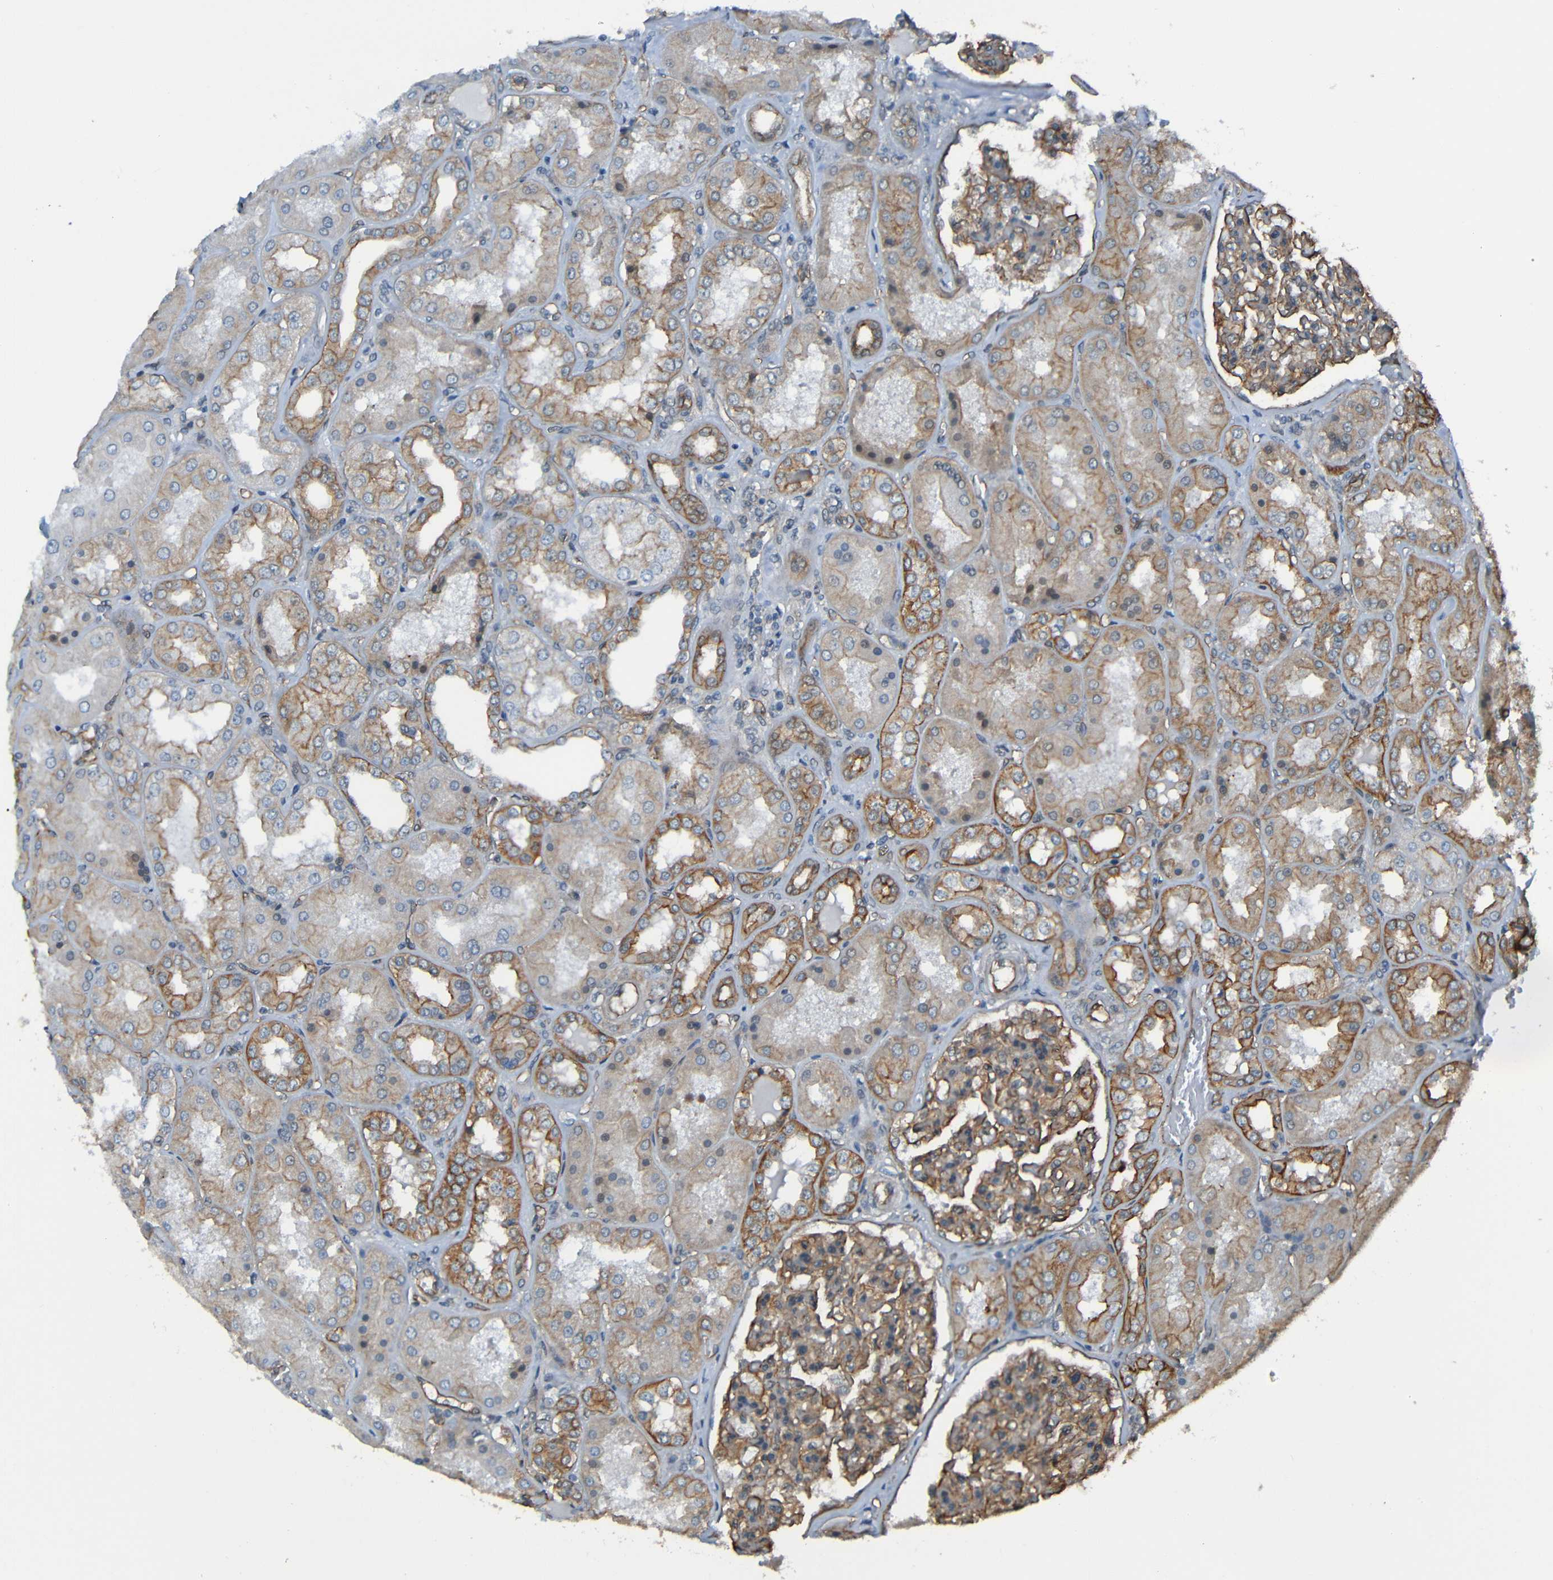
{"staining": {"intensity": "moderate", "quantity": ">75%", "location": "cytoplasmic/membranous"}, "tissue": "kidney", "cell_type": "Cells in glomeruli", "image_type": "normal", "snomed": [{"axis": "morphology", "description": "Normal tissue, NOS"}, {"axis": "topography", "description": "Kidney"}], "caption": "This micrograph demonstrates IHC staining of unremarkable kidney, with medium moderate cytoplasmic/membranous staining in approximately >75% of cells in glomeruli.", "gene": "LGR5", "patient": {"sex": "female", "age": 56}}